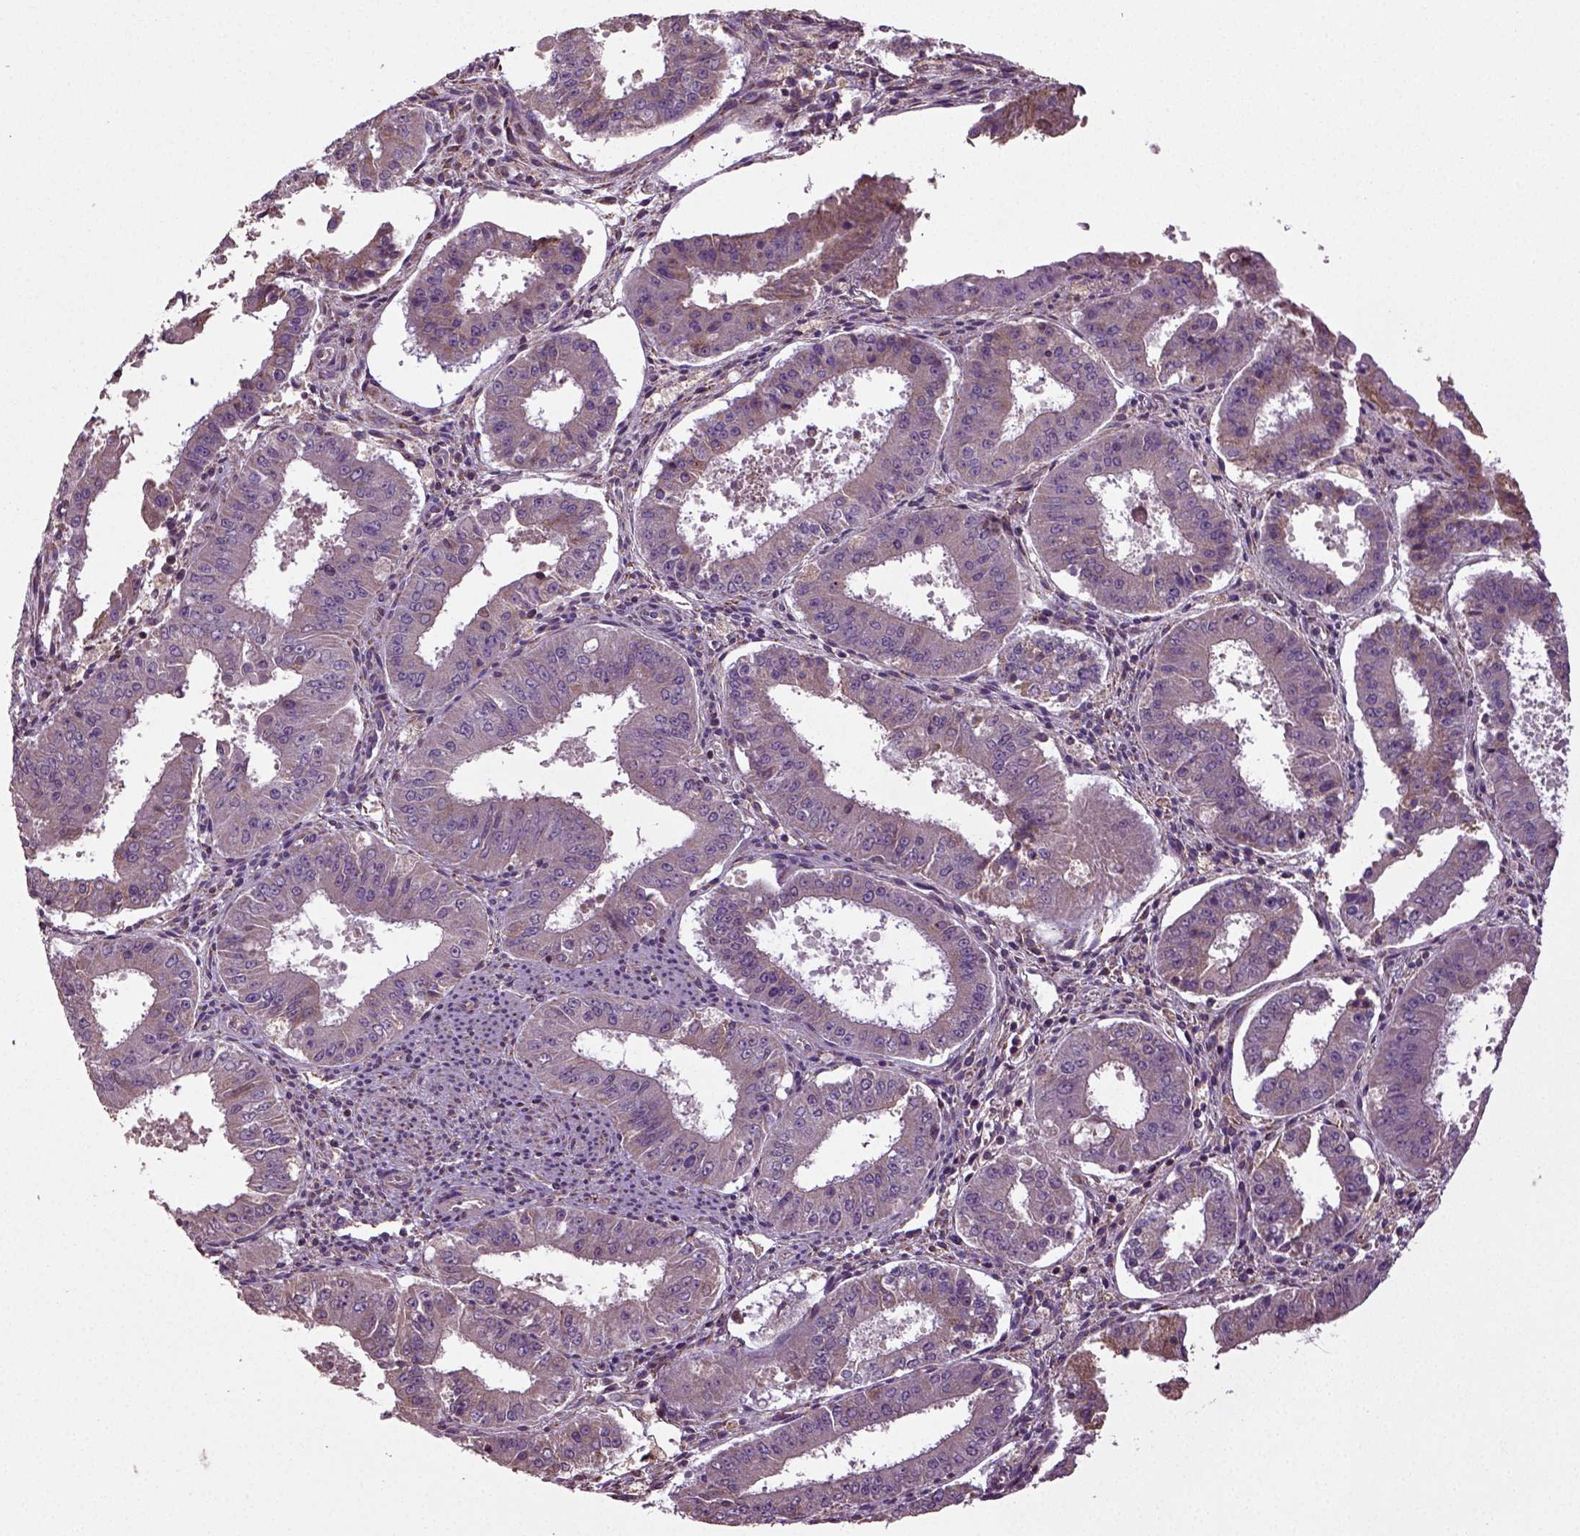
{"staining": {"intensity": "weak", "quantity": "25%-75%", "location": "cytoplasmic/membranous"}, "tissue": "ovarian cancer", "cell_type": "Tumor cells", "image_type": "cancer", "snomed": [{"axis": "morphology", "description": "Carcinoma, endometroid"}, {"axis": "topography", "description": "Ovary"}], "caption": "Immunohistochemical staining of human endometroid carcinoma (ovarian) exhibits weak cytoplasmic/membranous protein expression in approximately 25%-75% of tumor cells.", "gene": "ERV3-1", "patient": {"sex": "female", "age": 42}}